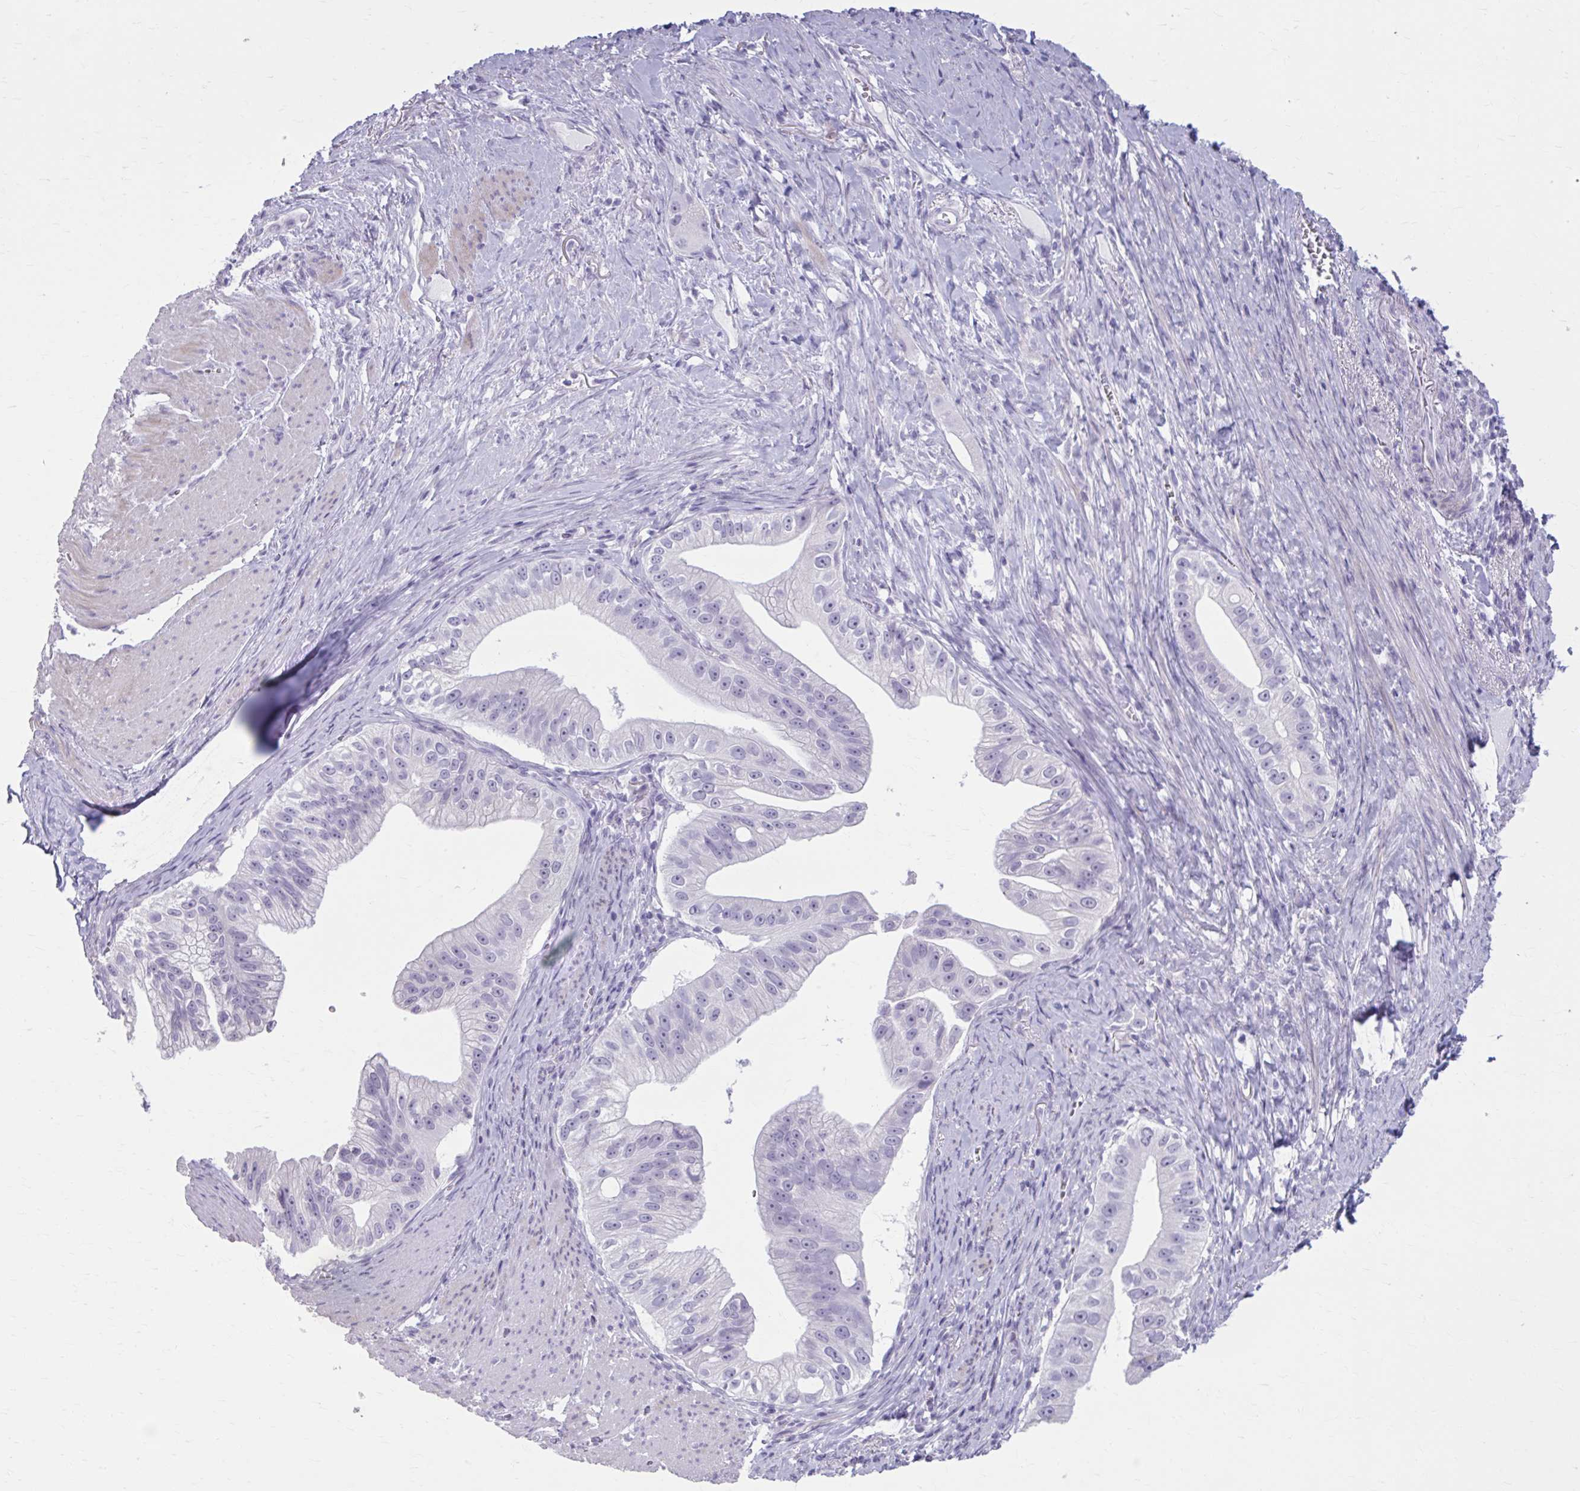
{"staining": {"intensity": "negative", "quantity": "none", "location": "none"}, "tissue": "pancreatic cancer", "cell_type": "Tumor cells", "image_type": "cancer", "snomed": [{"axis": "morphology", "description": "Adenocarcinoma, NOS"}, {"axis": "topography", "description": "Pancreas"}], "caption": "An immunohistochemistry histopathology image of pancreatic cancer (adenocarcinoma) is shown. There is no staining in tumor cells of pancreatic cancer (adenocarcinoma).", "gene": "OR4B1", "patient": {"sex": "male", "age": 70}}